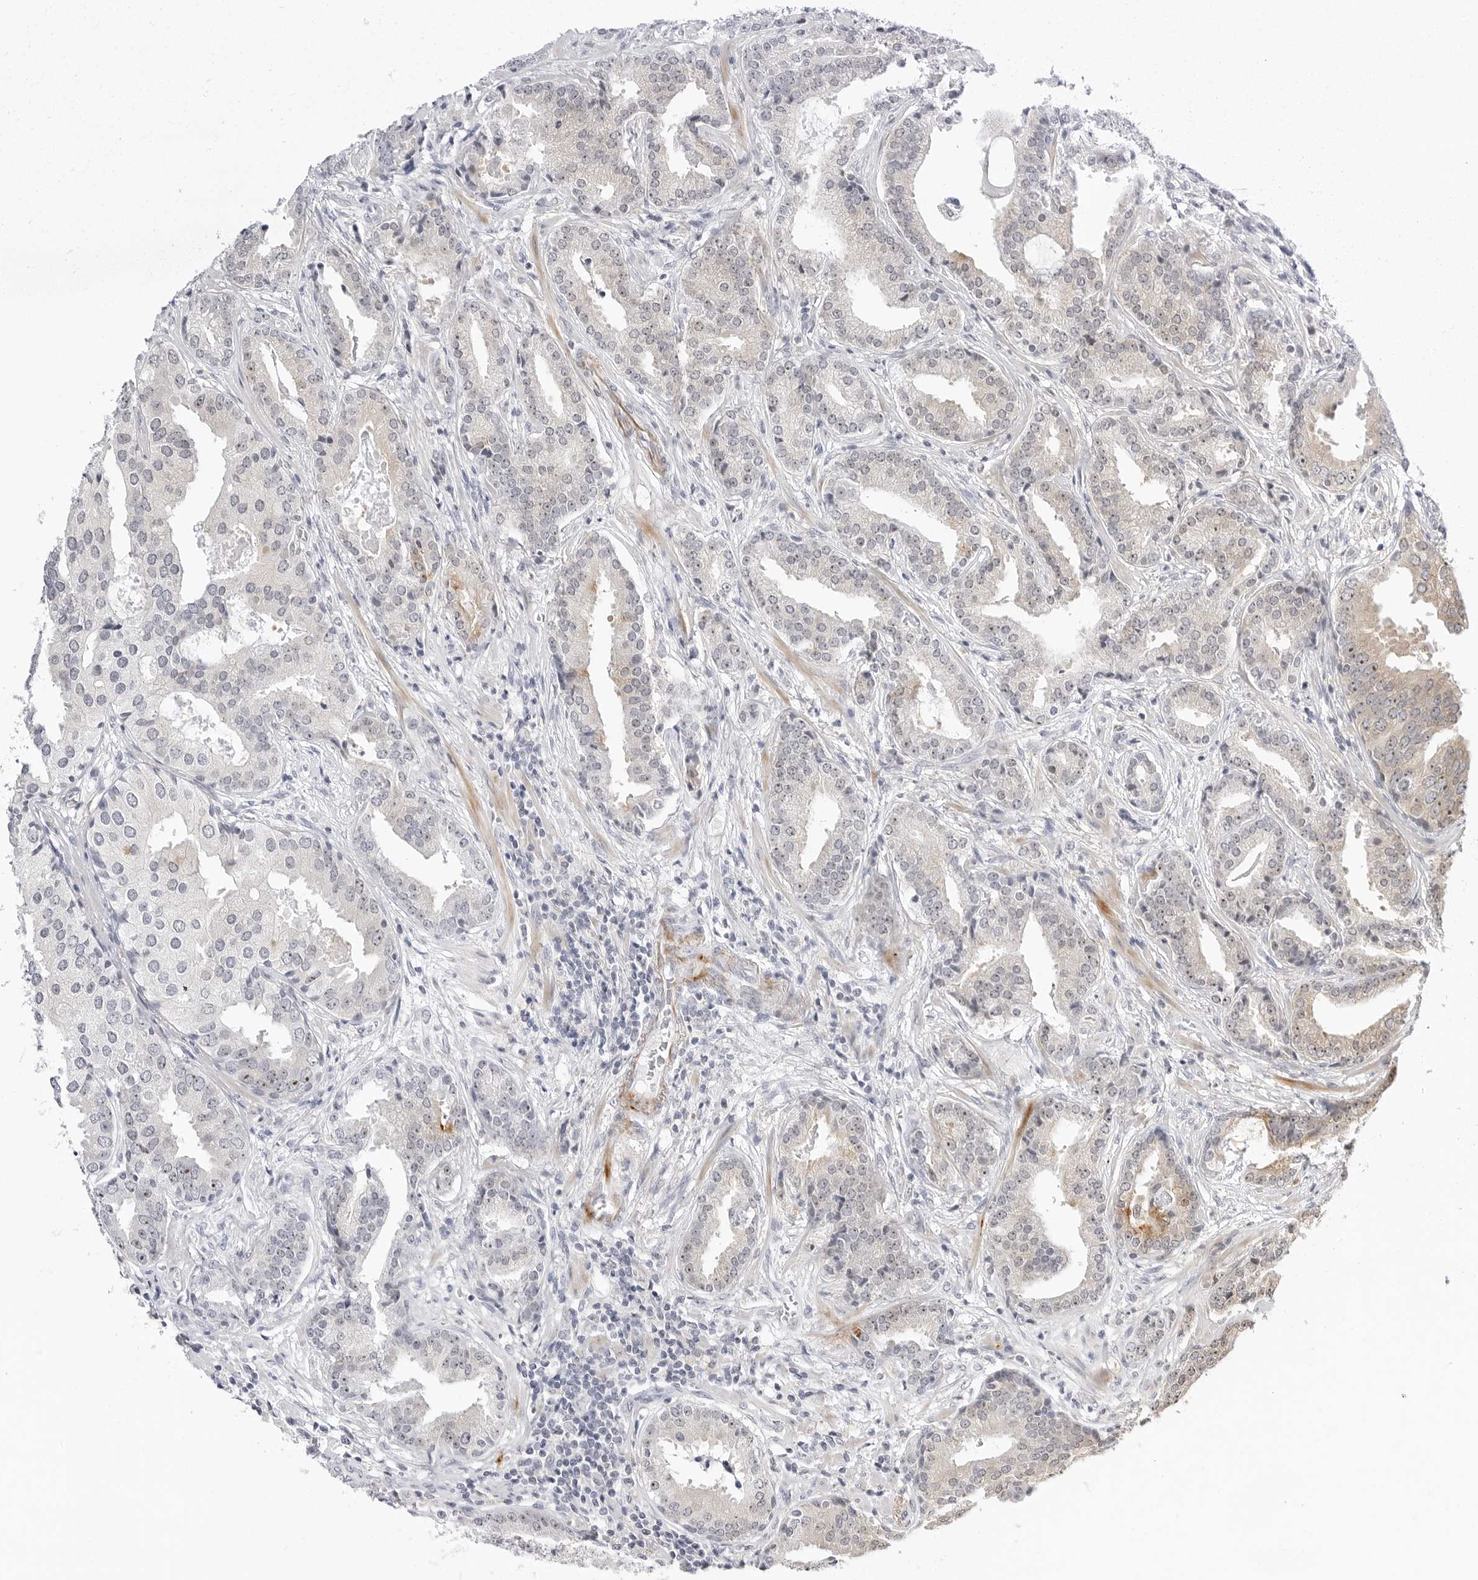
{"staining": {"intensity": "negative", "quantity": "none", "location": "none"}, "tissue": "prostate cancer", "cell_type": "Tumor cells", "image_type": "cancer", "snomed": [{"axis": "morphology", "description": "Adenocarcinoma, Low grade"}, {"axis": "topography", "description": "Prostate"}], "caption": "This is an IHC histopathology image of human prostate adenocarcinoma (low-grade). There is no expression in tumor cells.", "gene": "MAP2K5", "patient": {"sex": "male", "age": 67}}